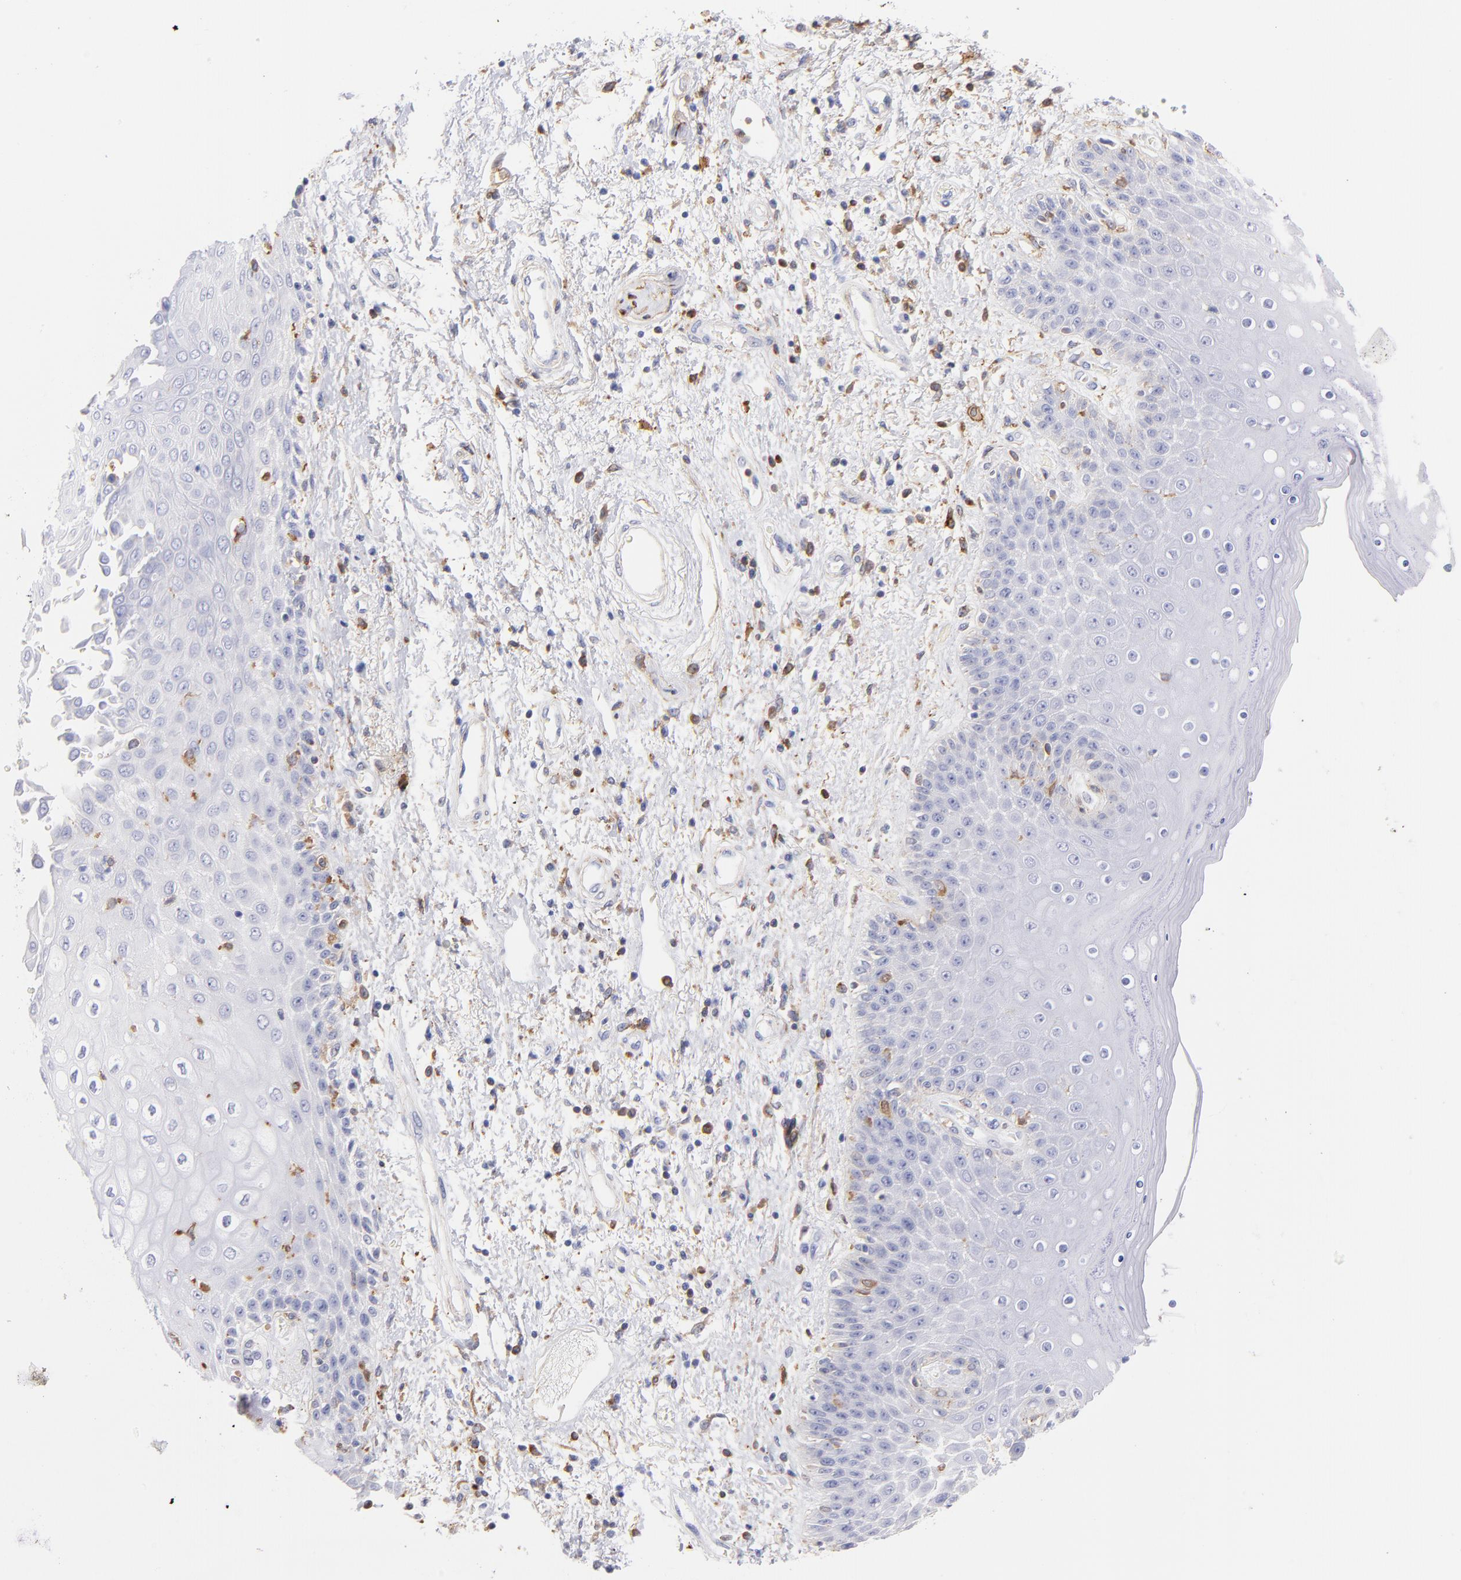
{"staining": {"intensity": "negative", "quantity": "none", "location": "none"}, "tissue": "skin", "cell_type": "Epidermal cells", "image_type": "normal", "snomed": [{"axis": "morphology", "description": "Normal tissue, NOS"}, {"axis": "topography", "description": "Anal"}], "caption": "The image displays no staining of epidermal cells in benign skin. Nuclei are stained in blue.", "gene": "PRKCA", "patient": {"sex": "female", "age": 46}}